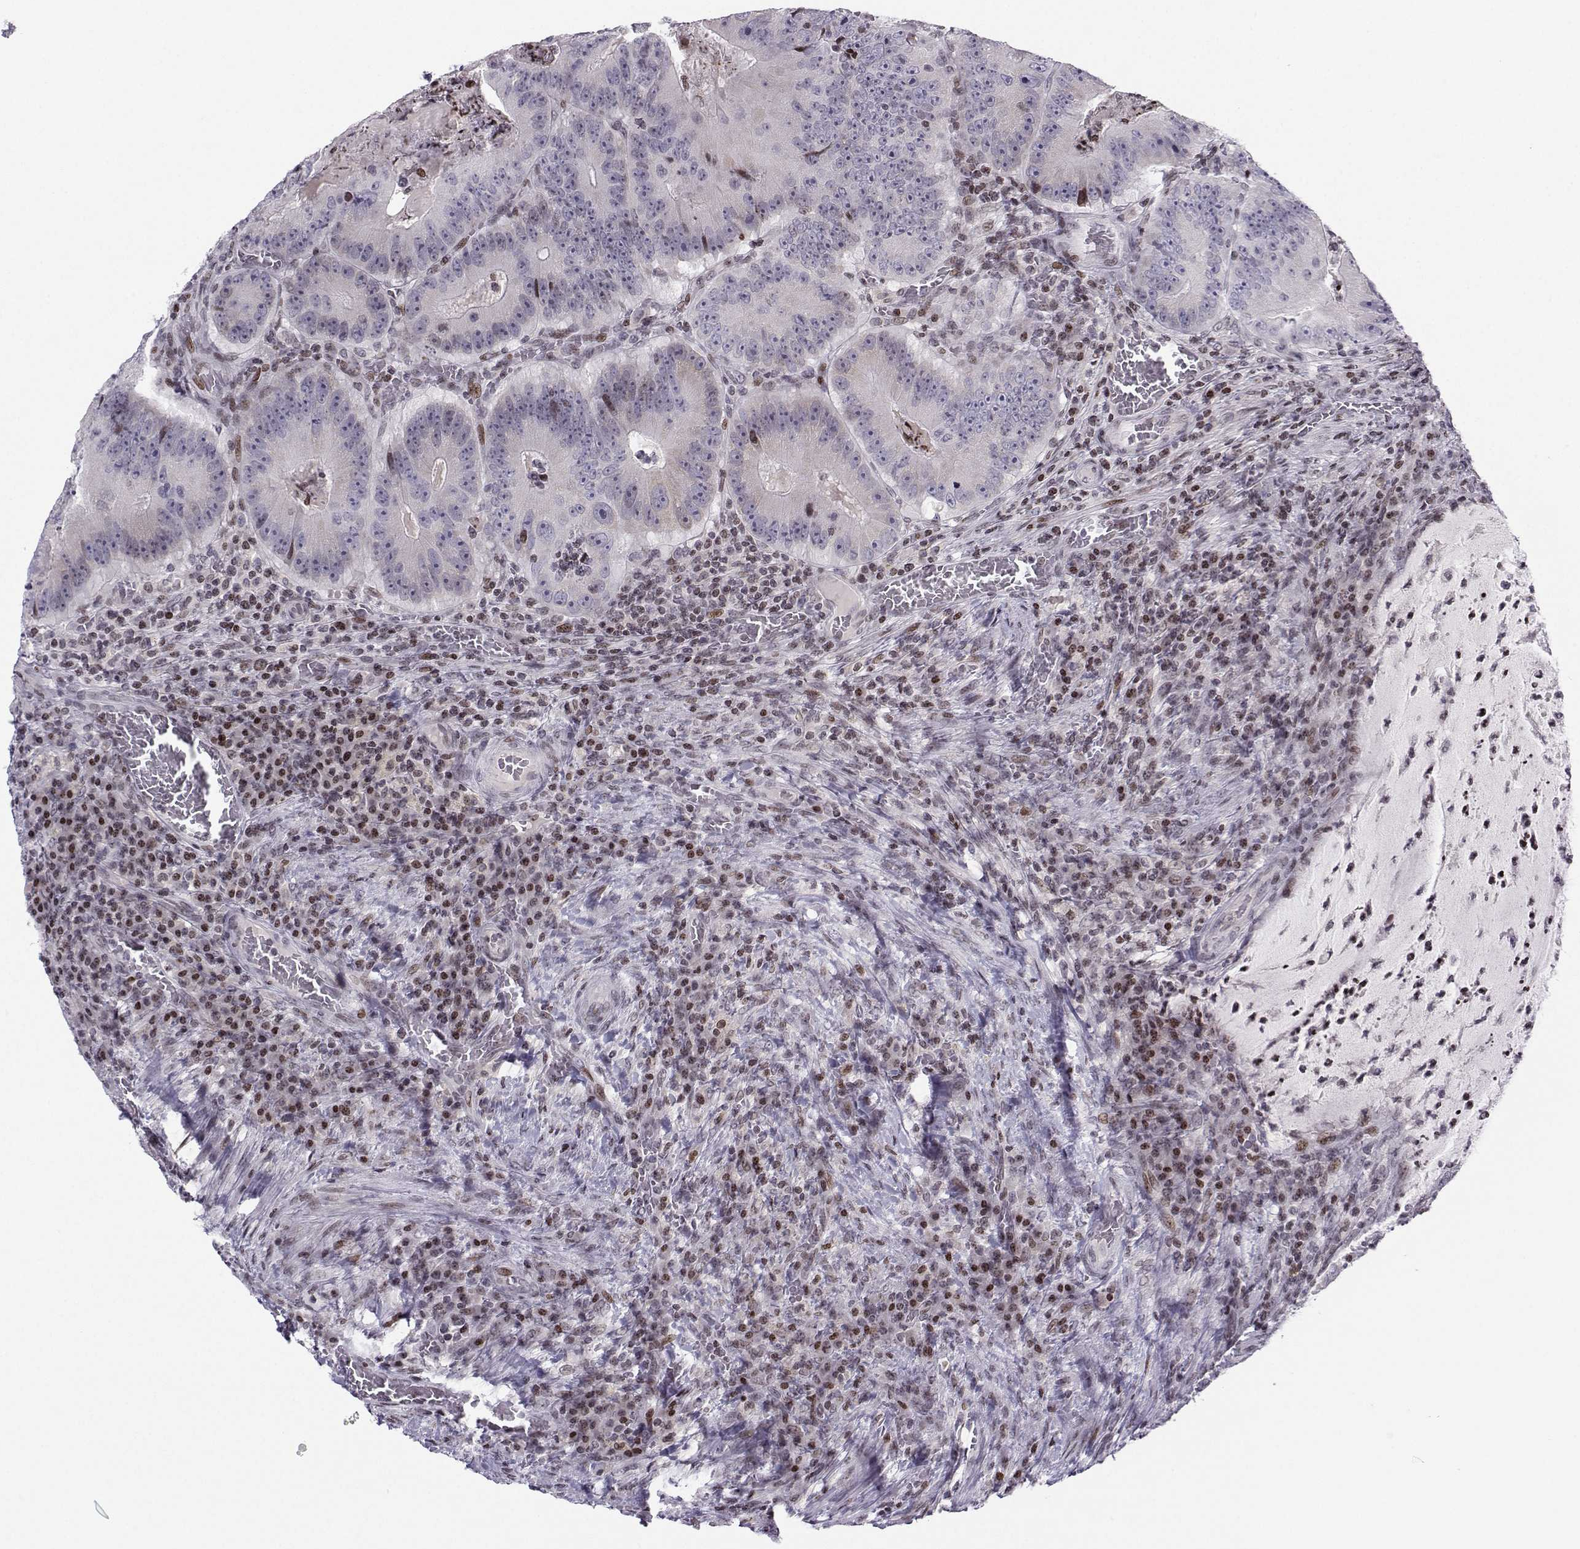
{"staining": {"intensity": "moderate", "quantity": "<25%", "location": "nuclear"}, "tissue": "colorectal cancer", "cell_type": "Tumor cells", "image_type": "cancer", "snomed": [{"axis": "morphology", "description": "Adenocarcinoma, NOS"}, {"axis": "topography", "description": "Colon"}], "caption": "Immunohistochemistry (IHC) image of adenocarcinoma (colorectal) stained for a protein (brown), which displays low levels of moderate nuclear positivity in about <25% of tumor cells.", "gene": "ZNF19", "patient": {"sex": "female", "age": 86}}